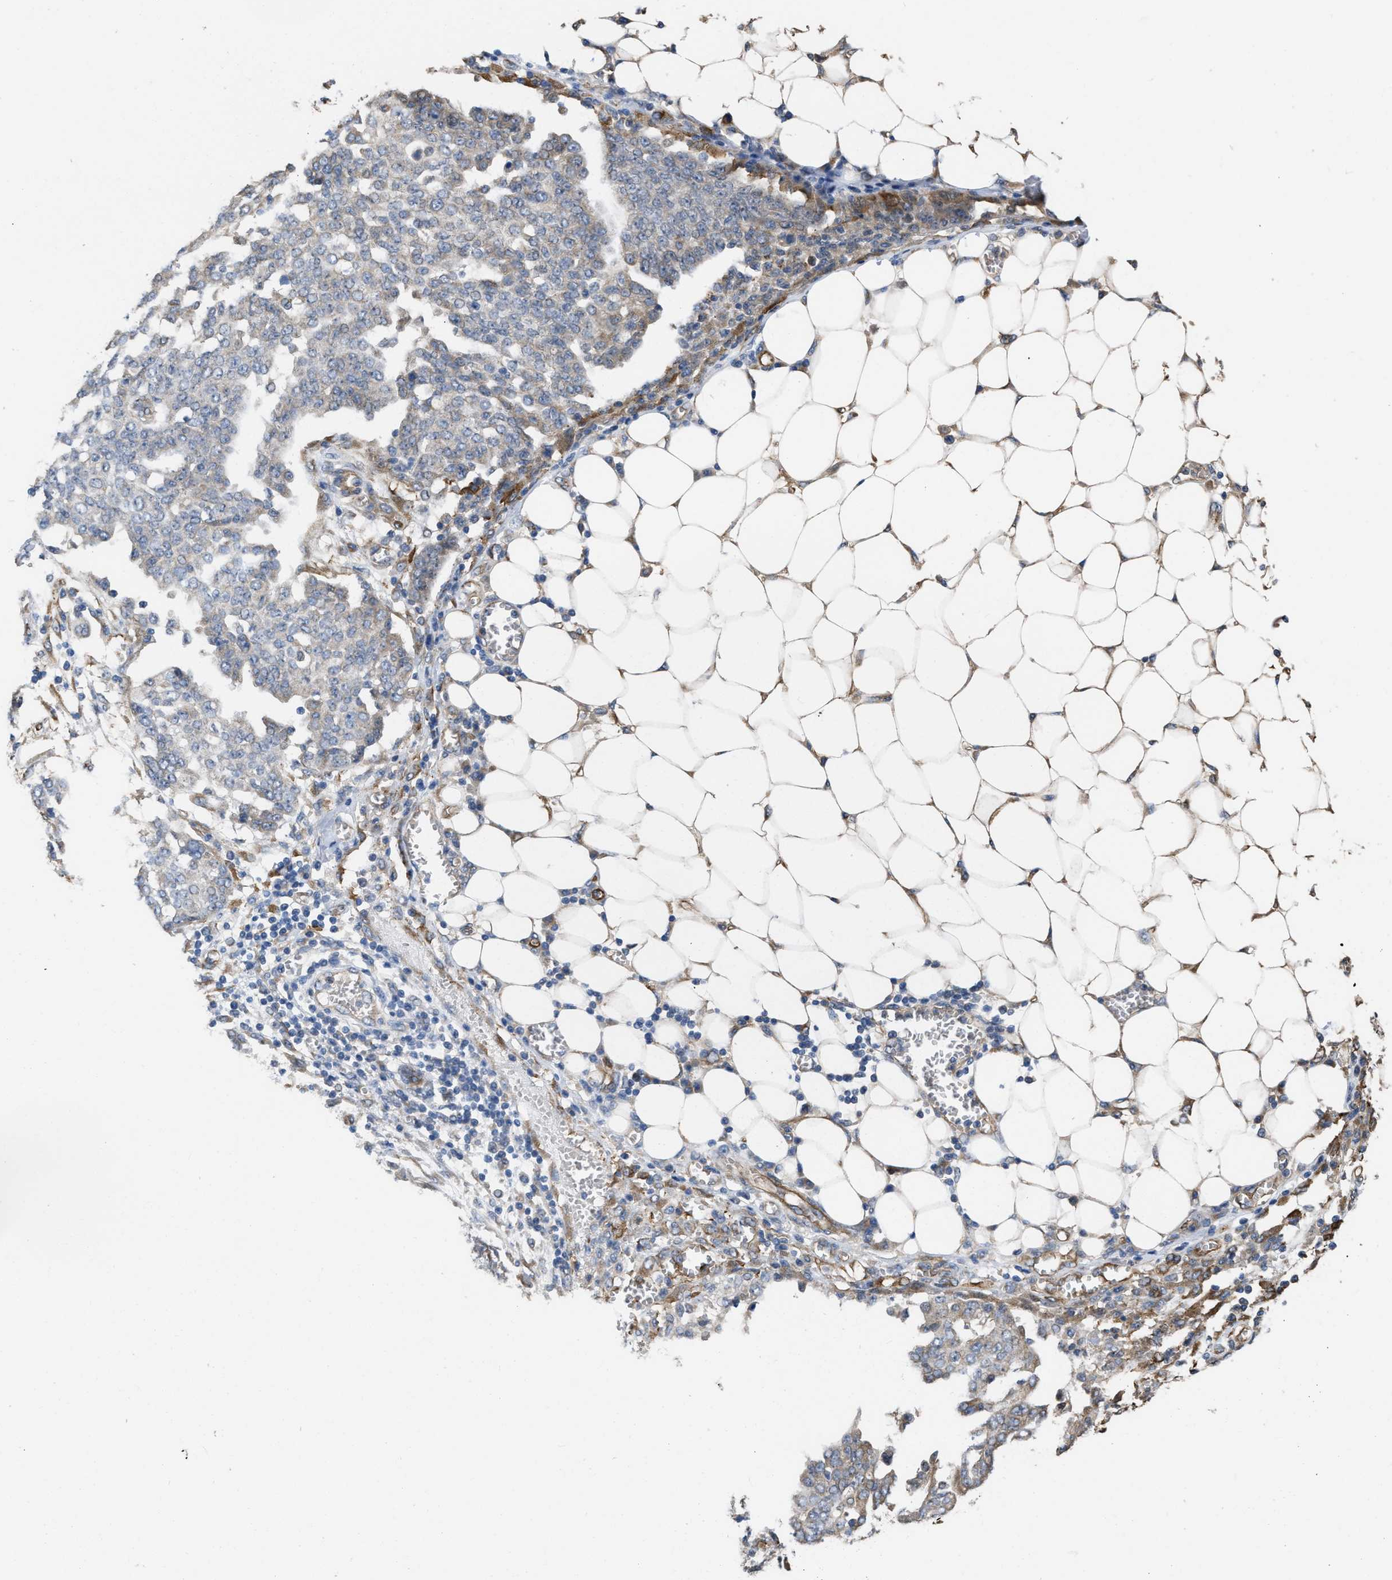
{"staining": {"intensity": "negative", "quantity": "none", "location": "none"}, "tissue": "ovarian cancer", "cell_type": "Tumor cells", "image_type": "cancer", "snomed": [{"axis": "morphology", "description": "Cystadenocarcinoma, serous, NOS"}, {"axis": "topography", "description": "Soft tissue"}, {"axis": "topography", "description": "Ovary"}], "caption": "There is no significant staining in tumor cells of serous cystadenocarcinoma (ovarian). Brightfield microscopy of immunohistochemistry stained with DAB (3,3'-diaminobenzidine) (brown) and hematoxylin (blue), captured at high magnification.", "gene": "SLC4A11", "patient": {"sex": "female", "age": 57}}